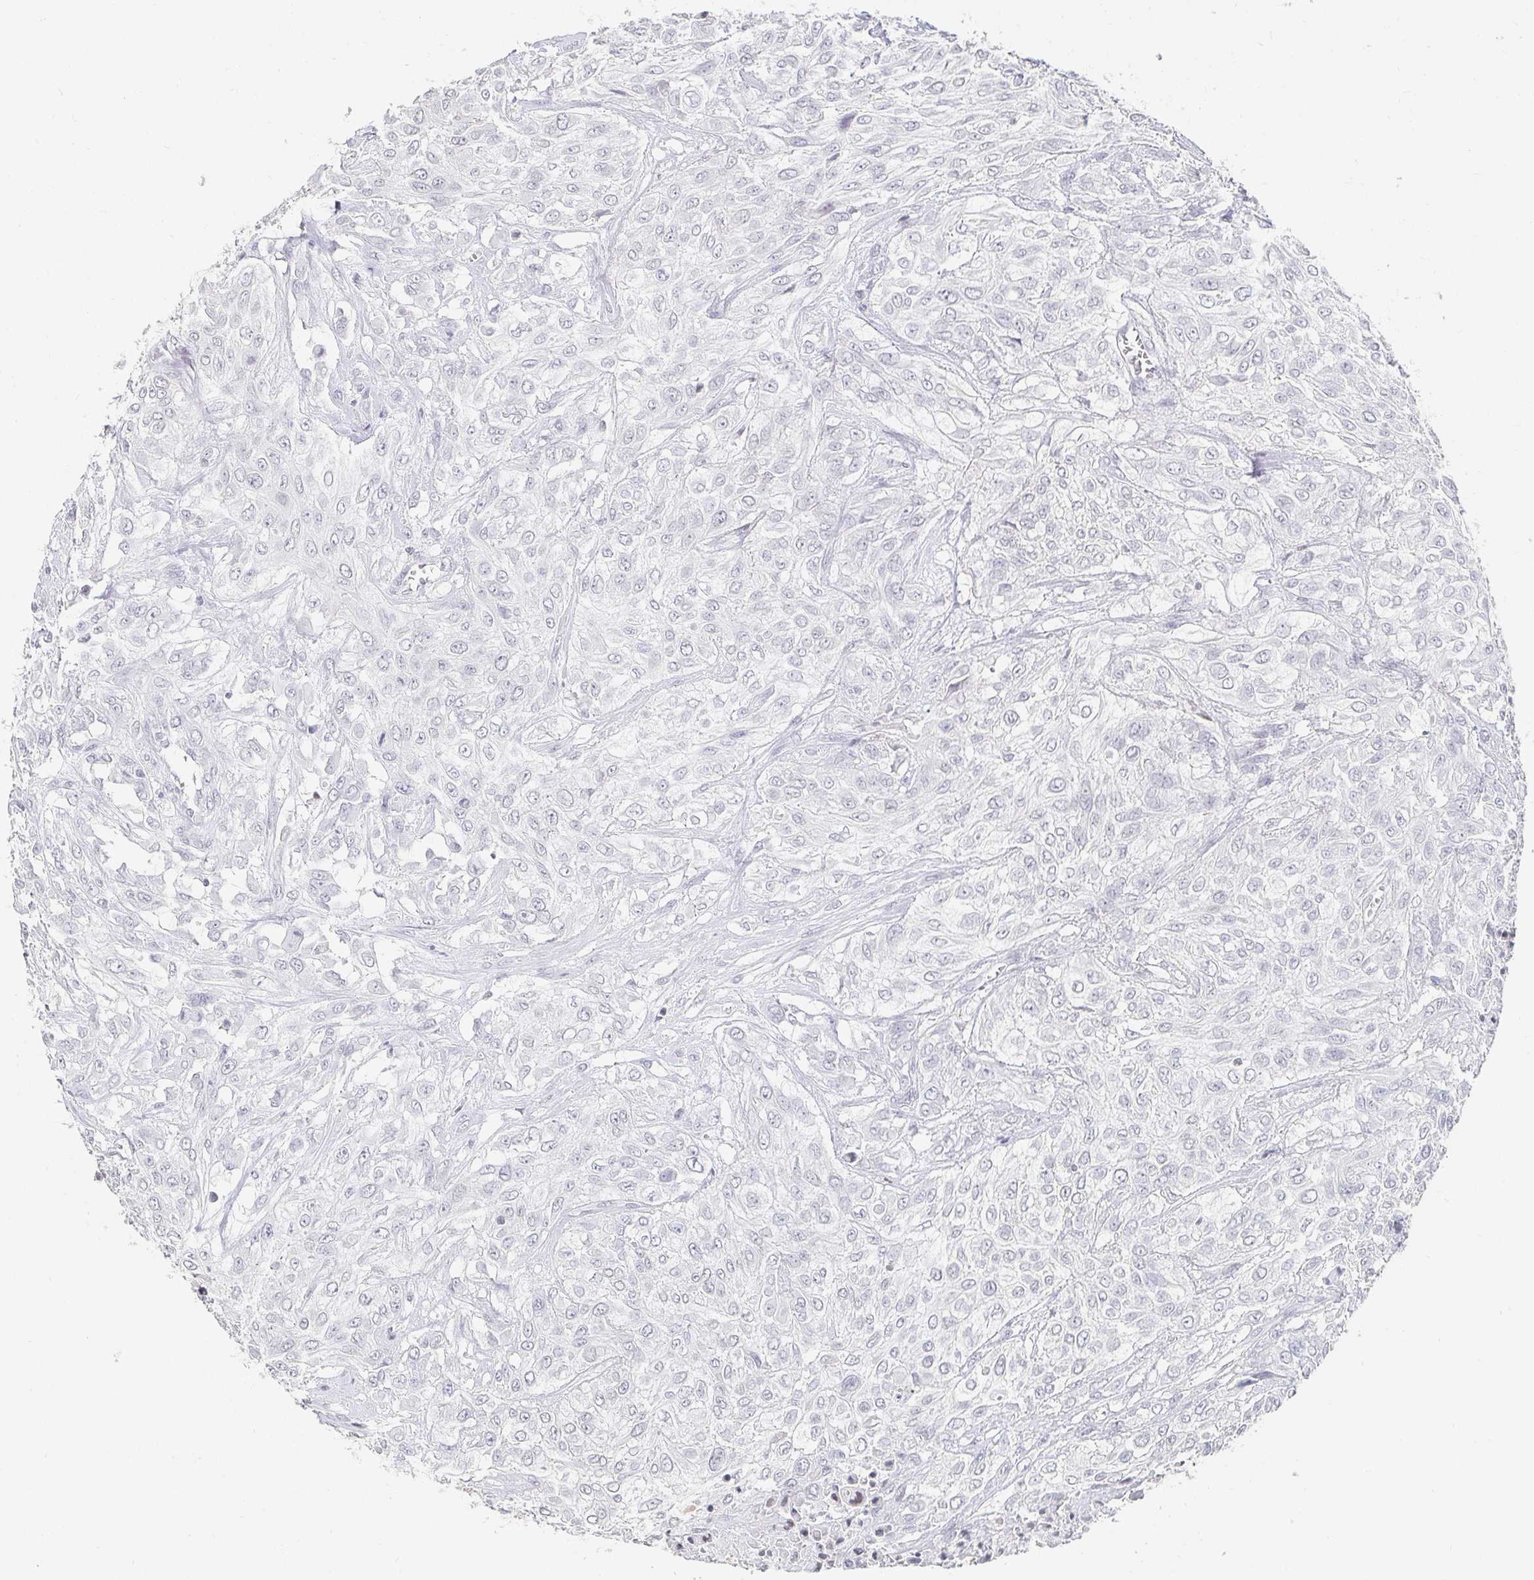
{"staining": {"intensity": "negative", "quantity": "none", "location": "none"}, "tissue": "urothelial cancer", "cell_type": "Tumor cells", "image_type": "cancer", "snomed": [{"axis": "morphology", "description": "Urothelial carcinoma, High grade"}, {"axis": "topography", "description": "Urinary bladder"}], "caption": "The IHC micrograph has no significant staining in tumor cells of urothelial cancer tissue.", "gene": "NME9", "patient": {"sex": "male", "age": 57}}